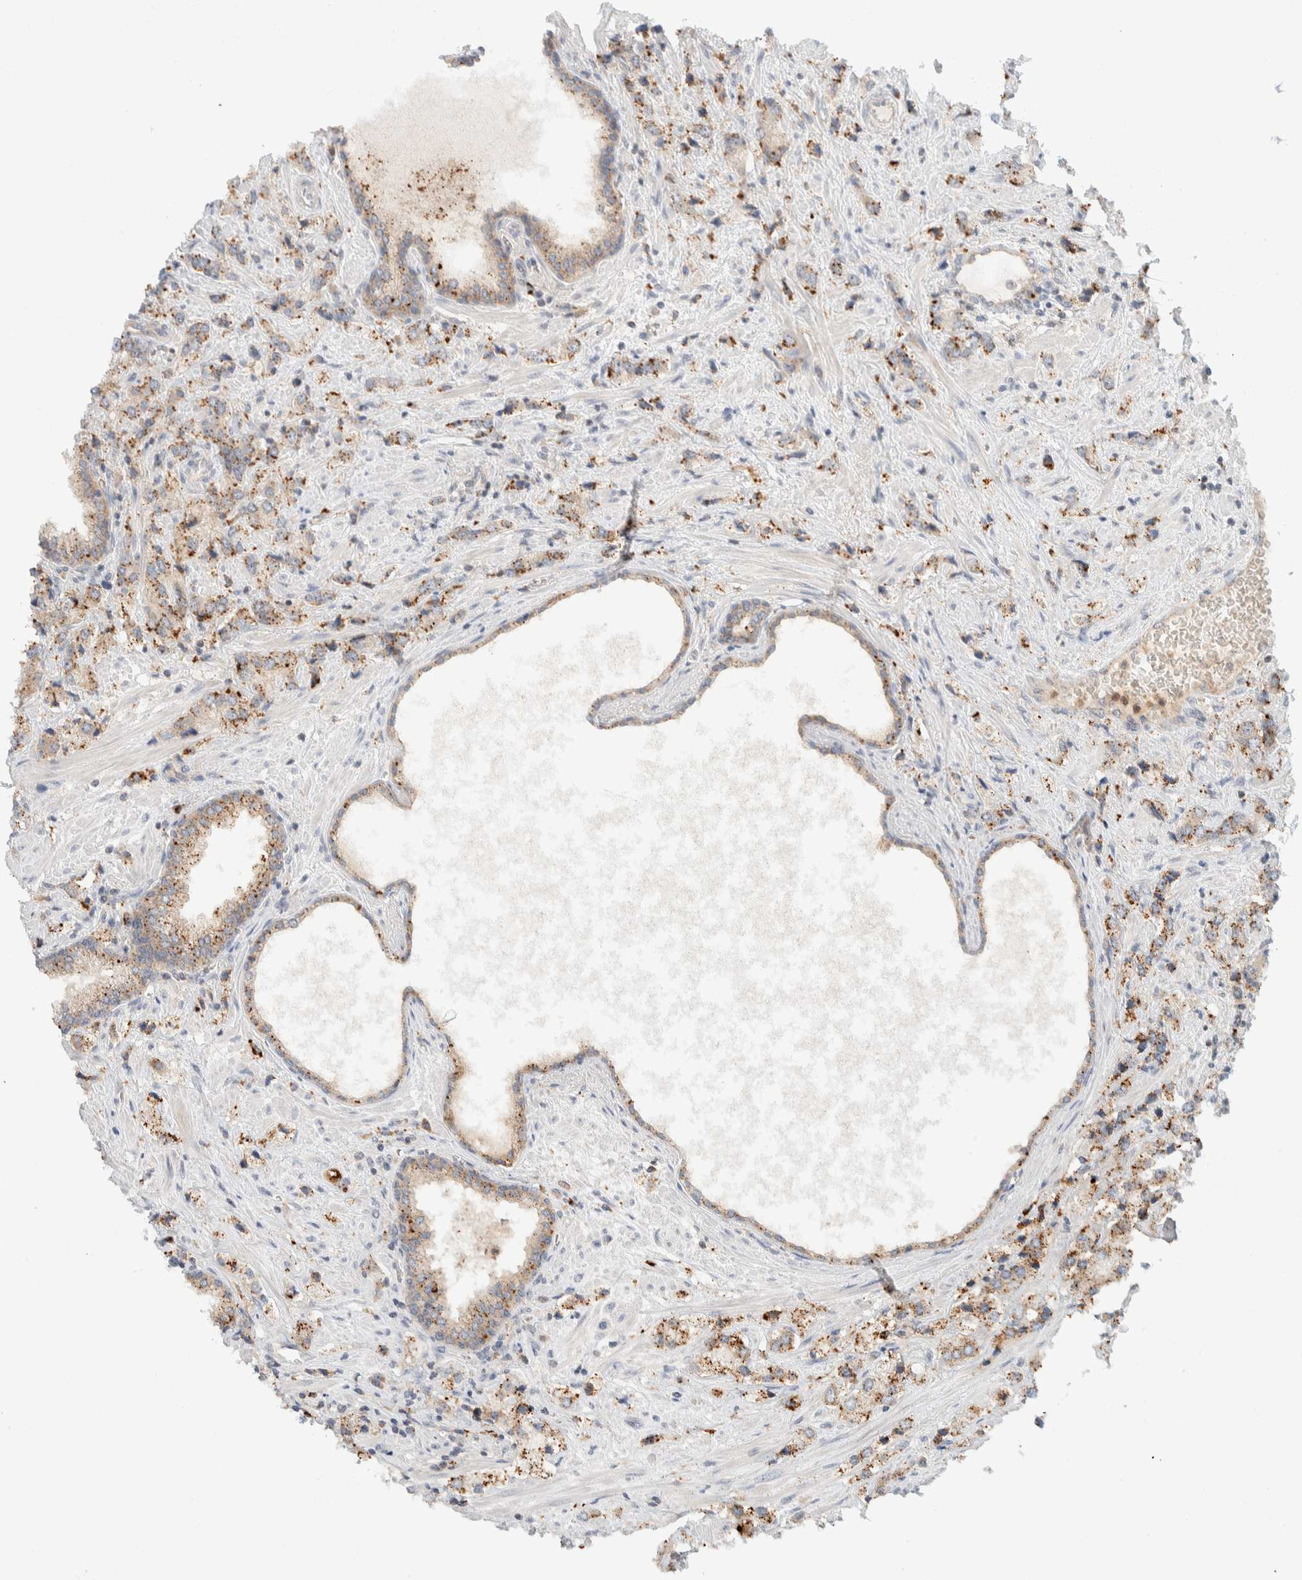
{"staining": {"intensity": "moderate", "quantity": ">75%", "location": "cytoplasmic/membranous"}, "tissue": "prostate cancer", "cell_type": "Tumor cells", "image_type": "cancer", "snomed": [{"axis": "morphology", "description": "Adenocarcinoma, High grade"}, {"axis": "topography", "description": "Prostate"}], "caption": "Human prostate cancer stained with a protein marker exhibits moderate staining in tumor cells.", "gene": "GCLM", "patient": {"sex": "male", "age": 66}}